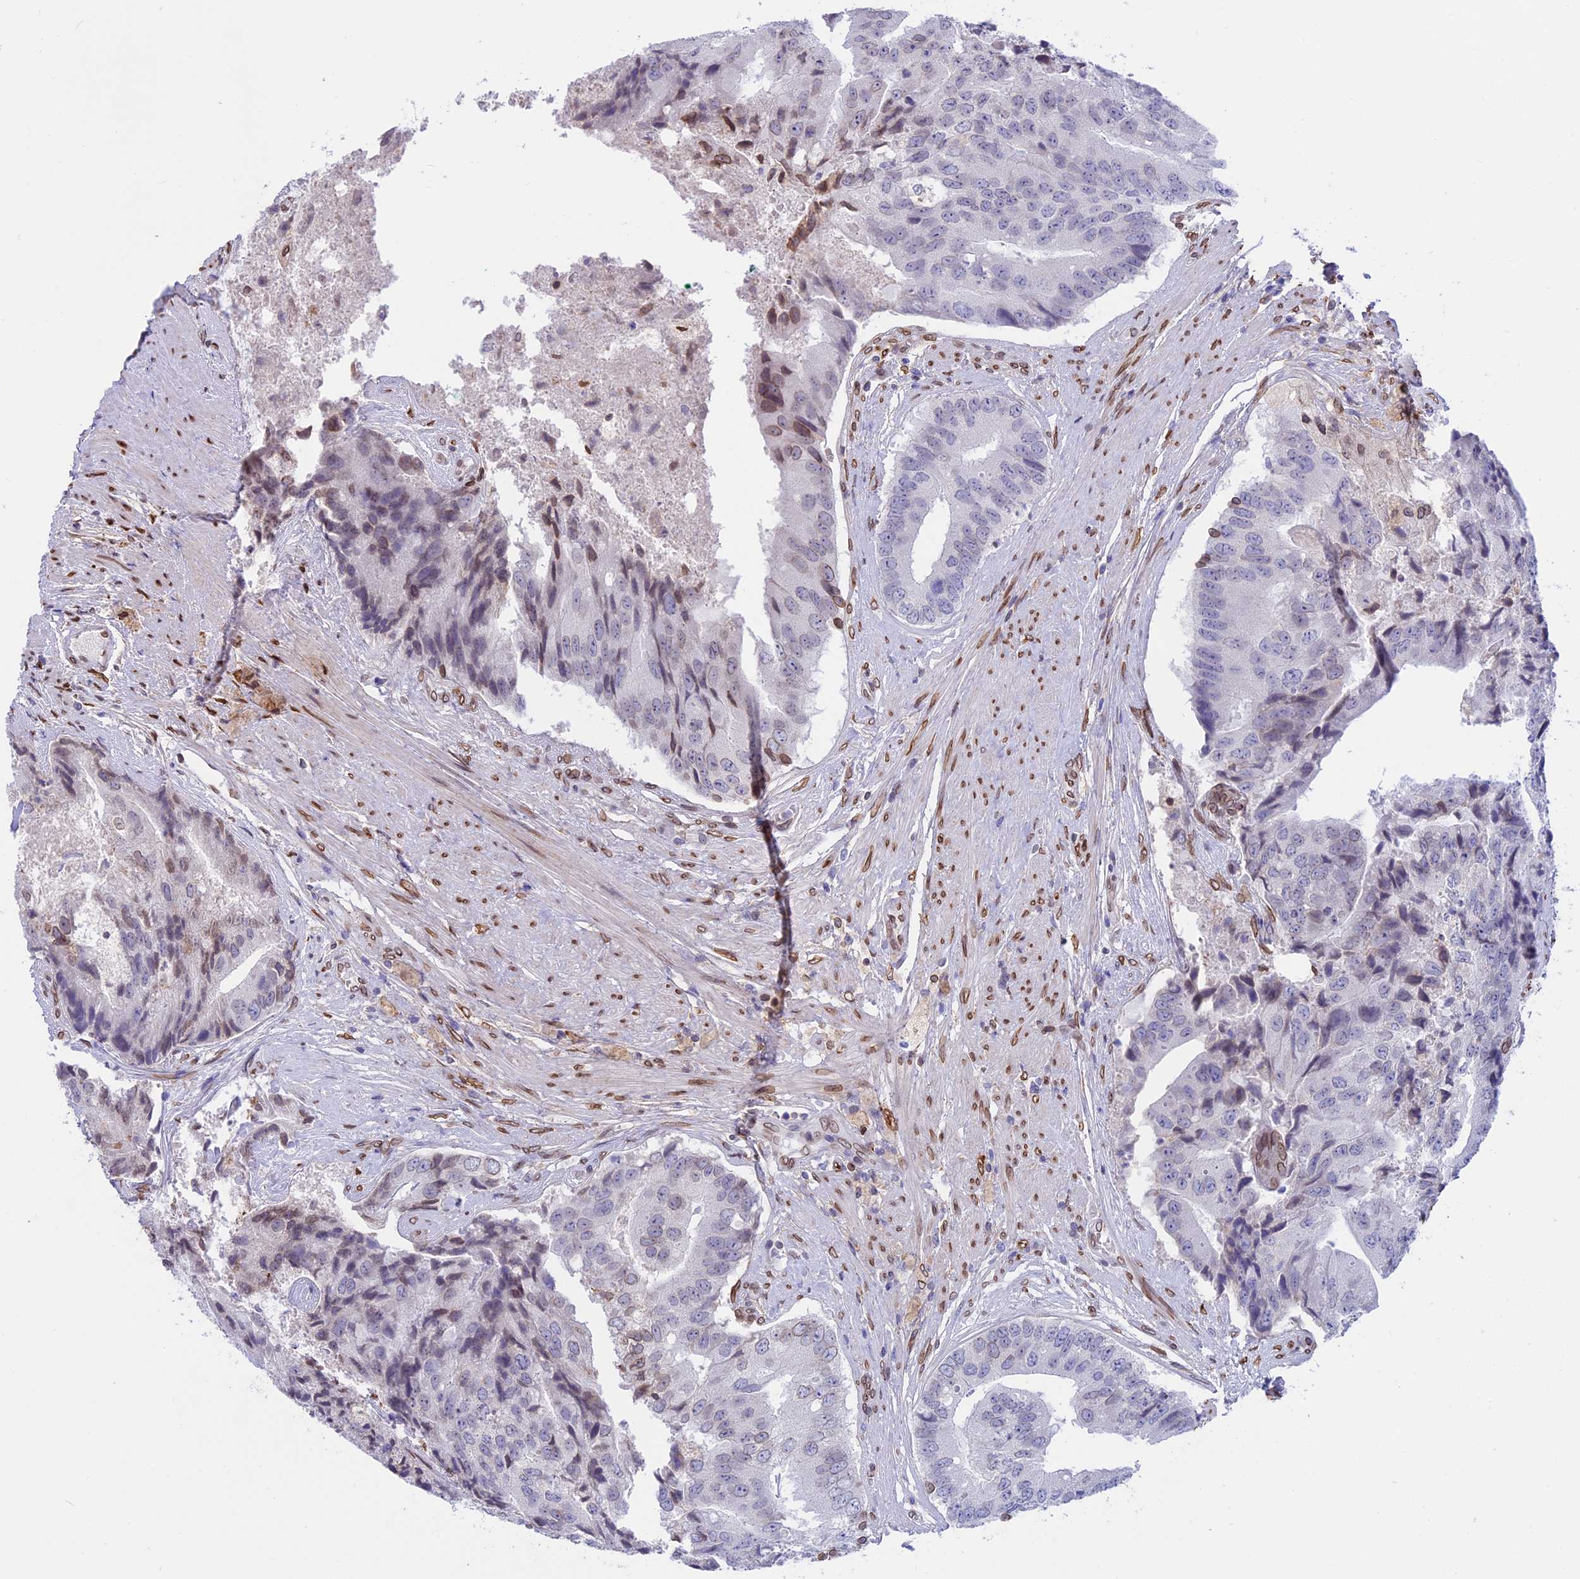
{"staining": {"intensity": "weak", "quantity": "<25%", "location": "nuclear"}, "tissue": "prostate cancer", "cell_type": "Tumor cells", "image_type": "cancer", "snomed": [{"axis": "morphology", "description": "Adenocarcinoma, High grade"}, {"axis": "topography", "description": "Prostate"}], "caption": "Protein analysis of adenocarcinoma (high-grade) (prostate) demonstrates no significant positivity in tumor cells. (DAB (3,3'-diaminobenzidine) immunohistochemistry (IHC) visualized using brightfield microscopy, high magnification).", "gene": "TMPRSS7", "patient": {"sex": "male", "age": 70}}